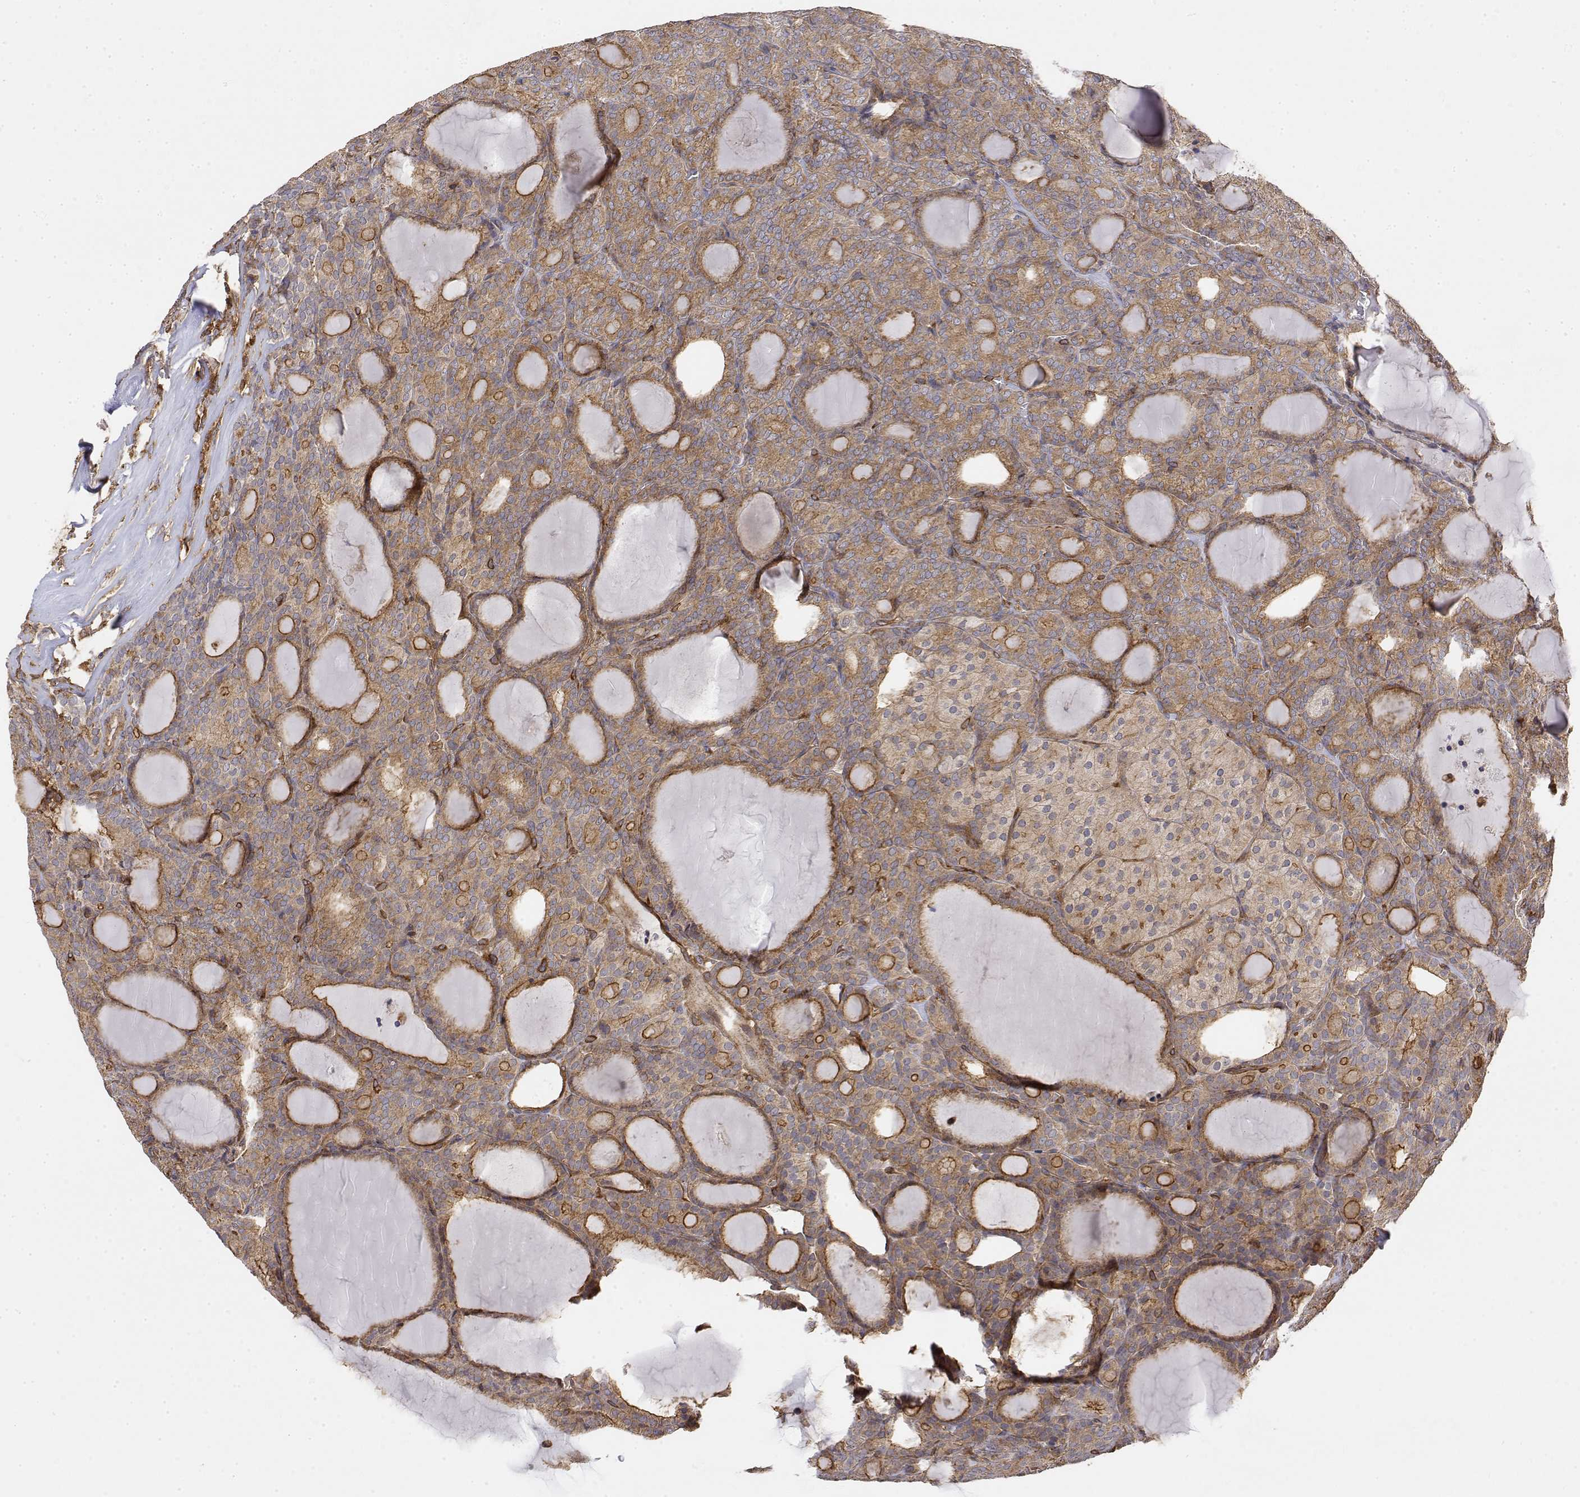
{"staining": {"intensity": "moderate", "quantity": ">75%", "location": "cytoplasmic/membranous"}, "tissue": "thyroid cancer", "cell_type": "Tumor cells", "image_type": "cancer", "snomed": [{"axis": "morphology", "description": "Follicular adenoma carcinoma, NOS"}, {"axis": "topography", "description": "Thyroid gland"}], "caption": "Protein staining by IHC shows moderate cytoplasmic/membranous staining in about >75% of tumor cells in thyroid cancer.", "gene": "PACSIN2", "patient": {"sex": "male", "age": 74}}